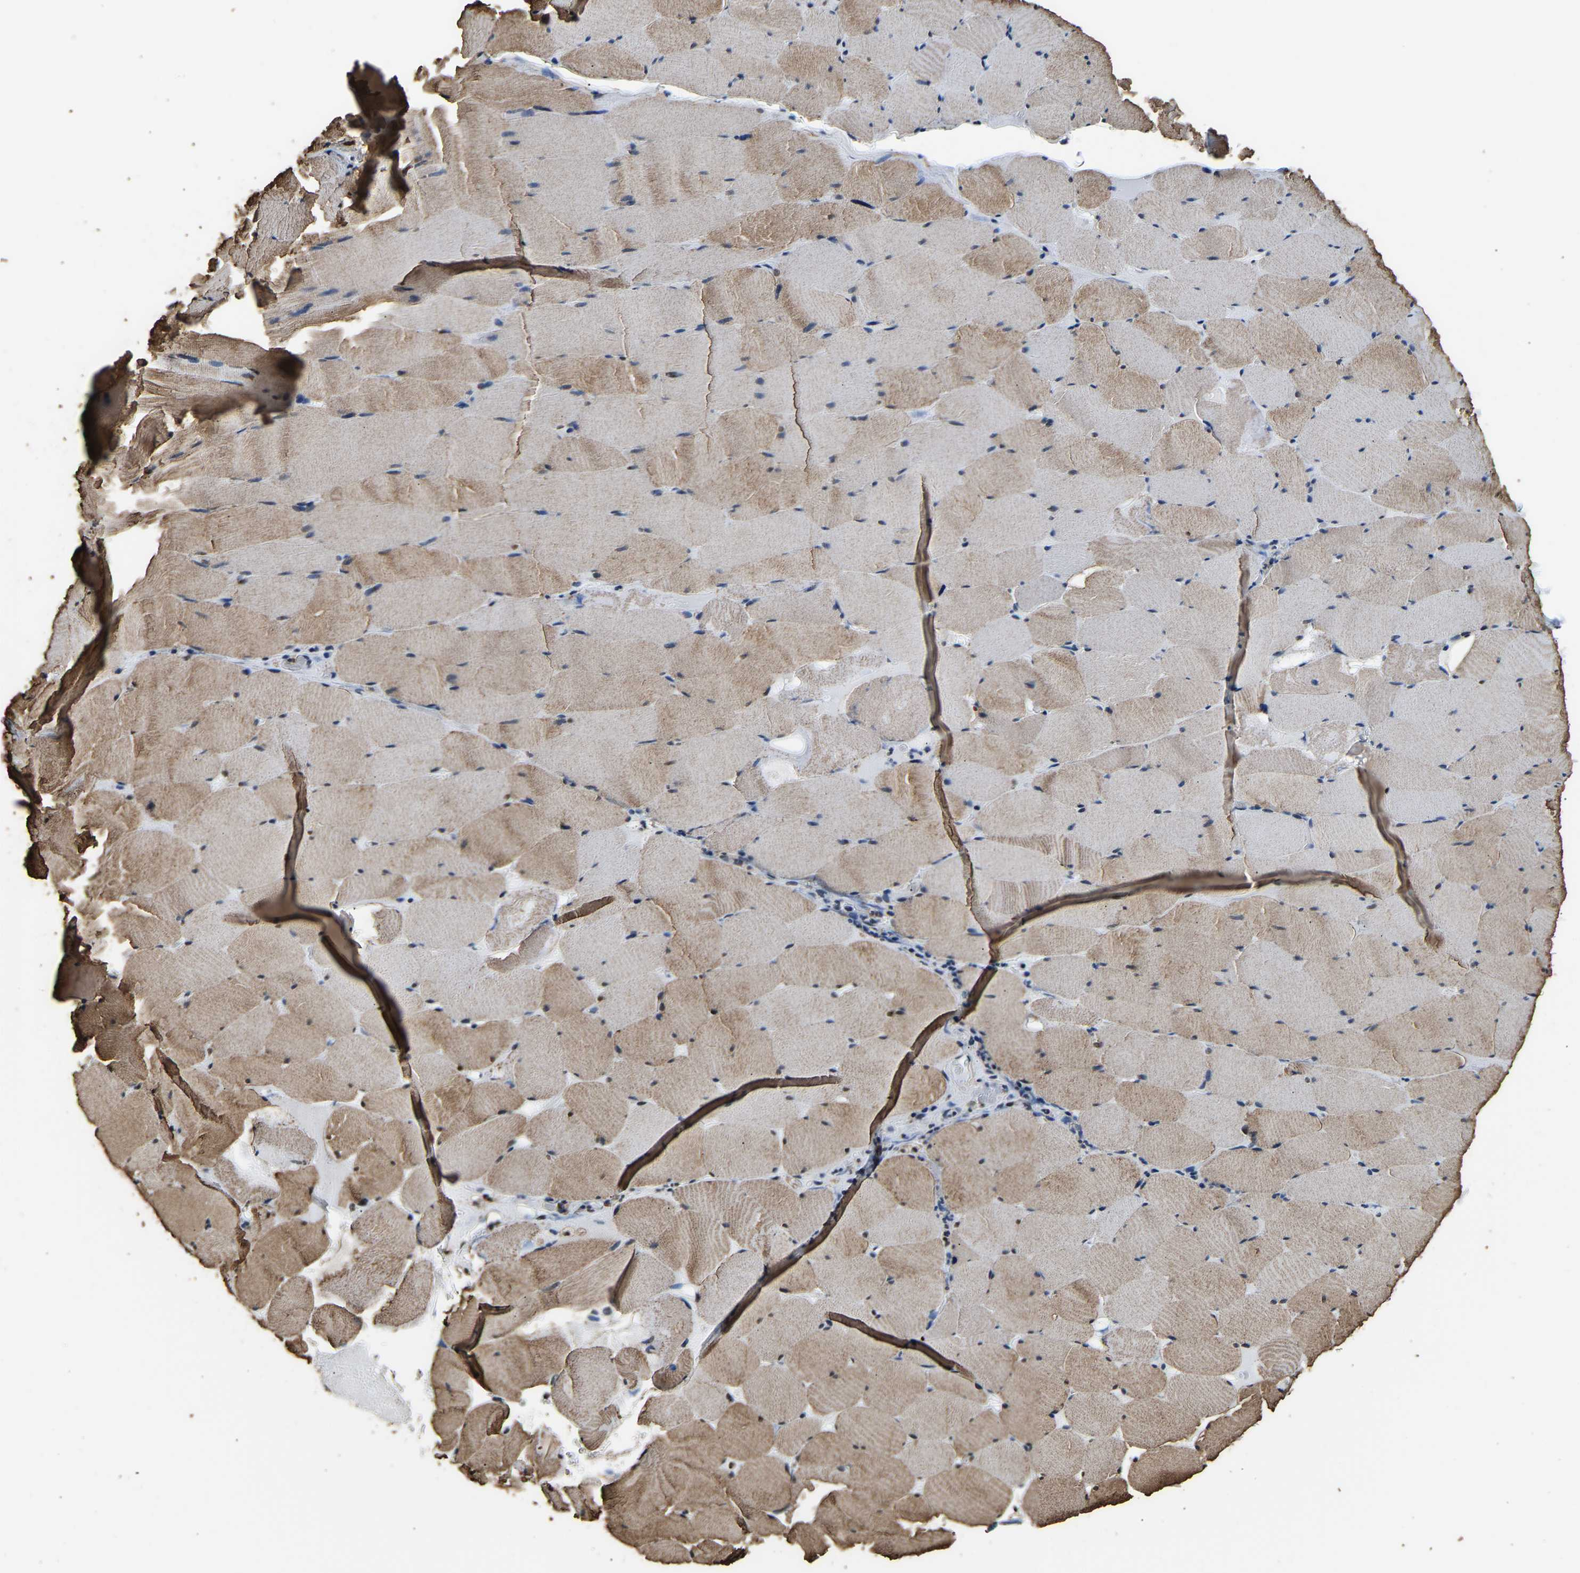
{"staining": {"intensity": "moderate", "quantity": ">75%", "location": "cytoplasmic/membranous,nuclear"}, "tissue": "skeletal muscle", "cell_type": "Myocytes", "image_type": "normal", "snomed": [{"axis": "morphology", "description": "Normal tissue, NOS"}, {"axis": "topography", "description": "Skeletal muscle"}], "caption": "This image displays benign skeletal muscle stained with IHC to label a protein in brown. The cytoplasmic/membranous,nuclear of myocytes show moderate positivity for the protein. Nuclei are counter-stained blue.", "gene": "SAFB", "patient": {"sex": "male", "age": 62}}